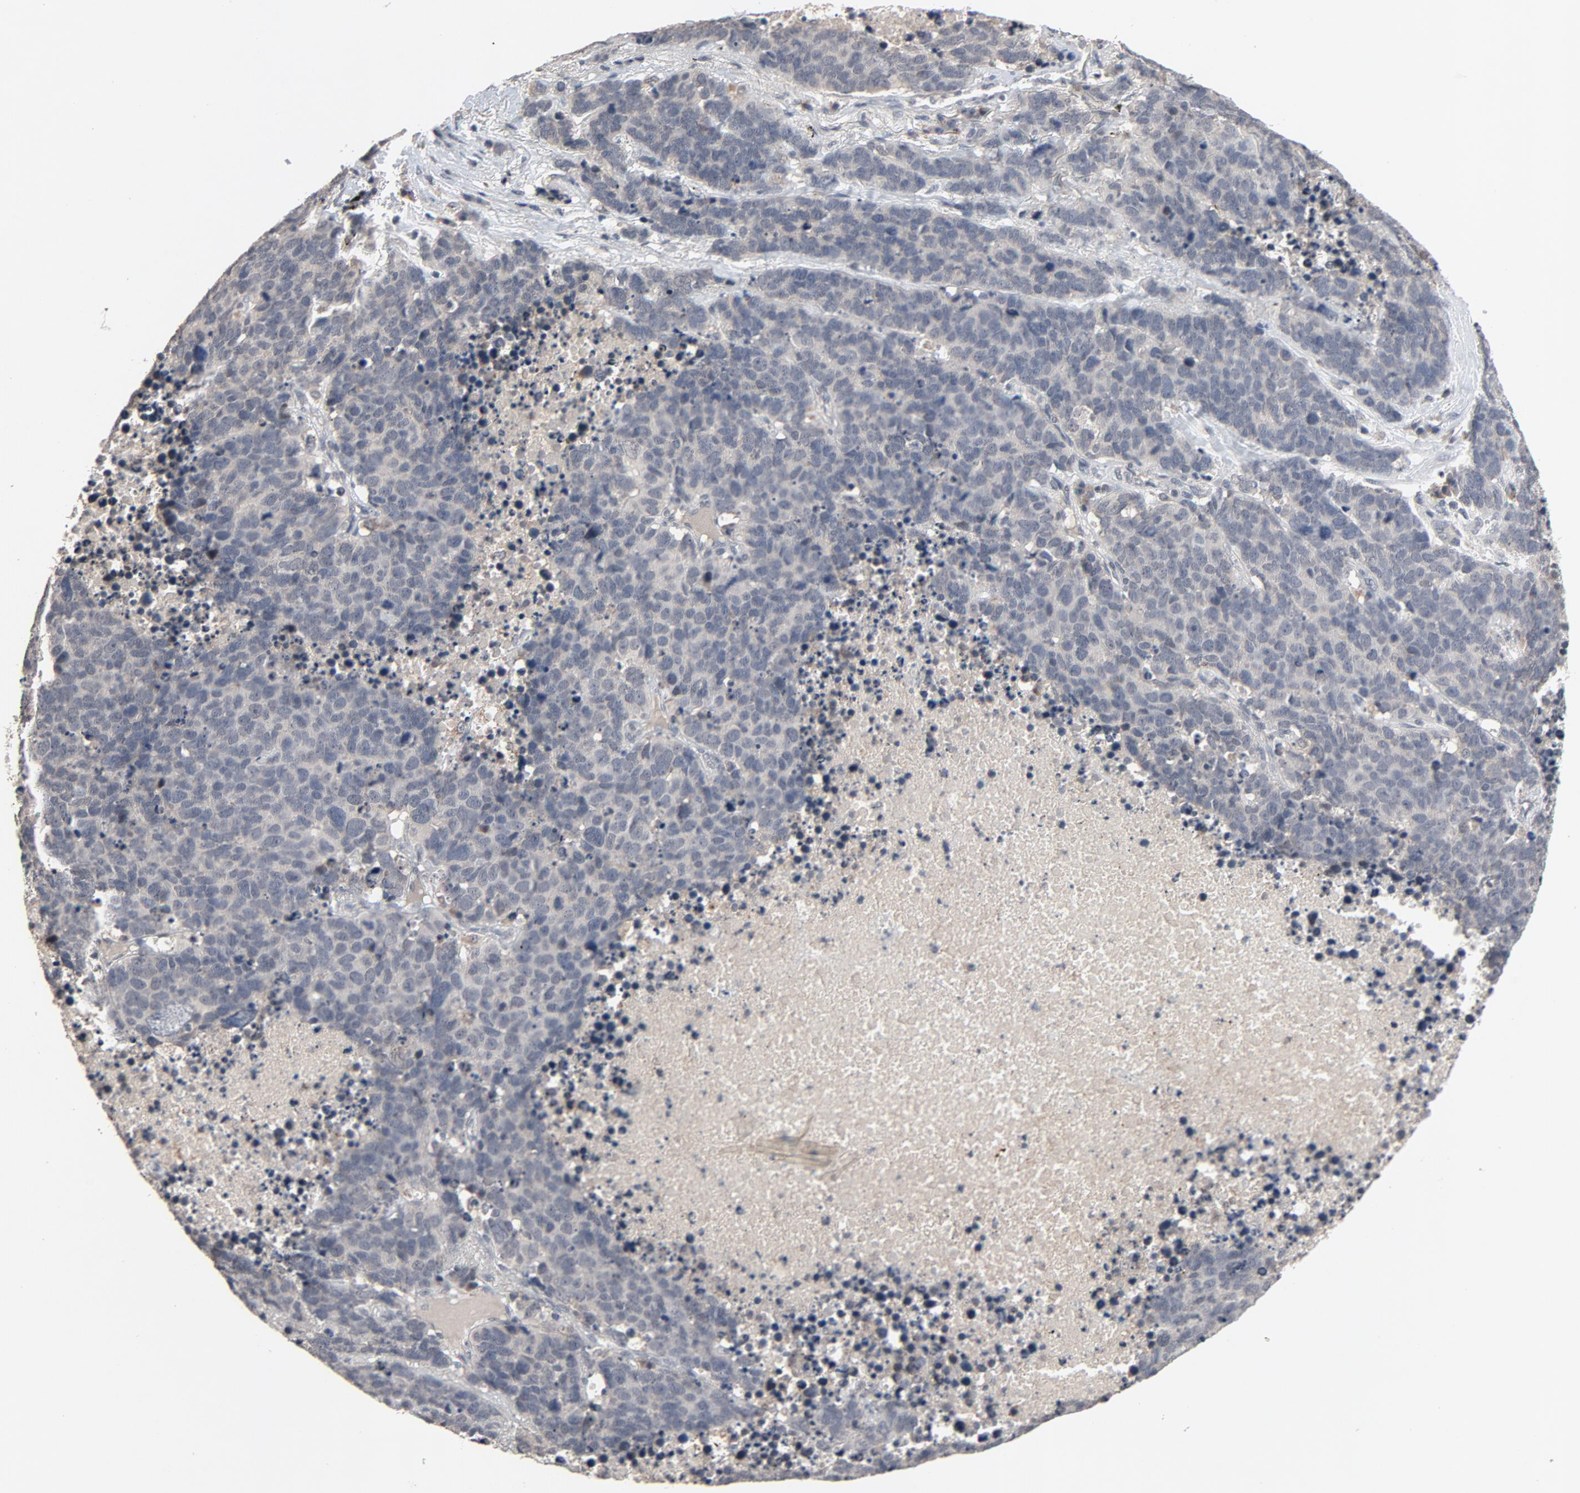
{"staining": {"intensity": "negative", "quantity": "none", "location": "none"}, "tissue": "lung cancer", "cell_type": "Tumor cells", "image_type": "cancer", "snomed": [{"axis": "morphology", "description": "Carcinoid, malignant, NOS"}, {"axis": "topography", "description": "Lung"}], "caption": "Immunohistochemistry (IHC) photomicrograph of lung carcinoid (malignant) stained for a protein (brown), which displays no expression in tumor cells.", "gene": "MT3", "patient": {"sex": "male", "age": 60}}